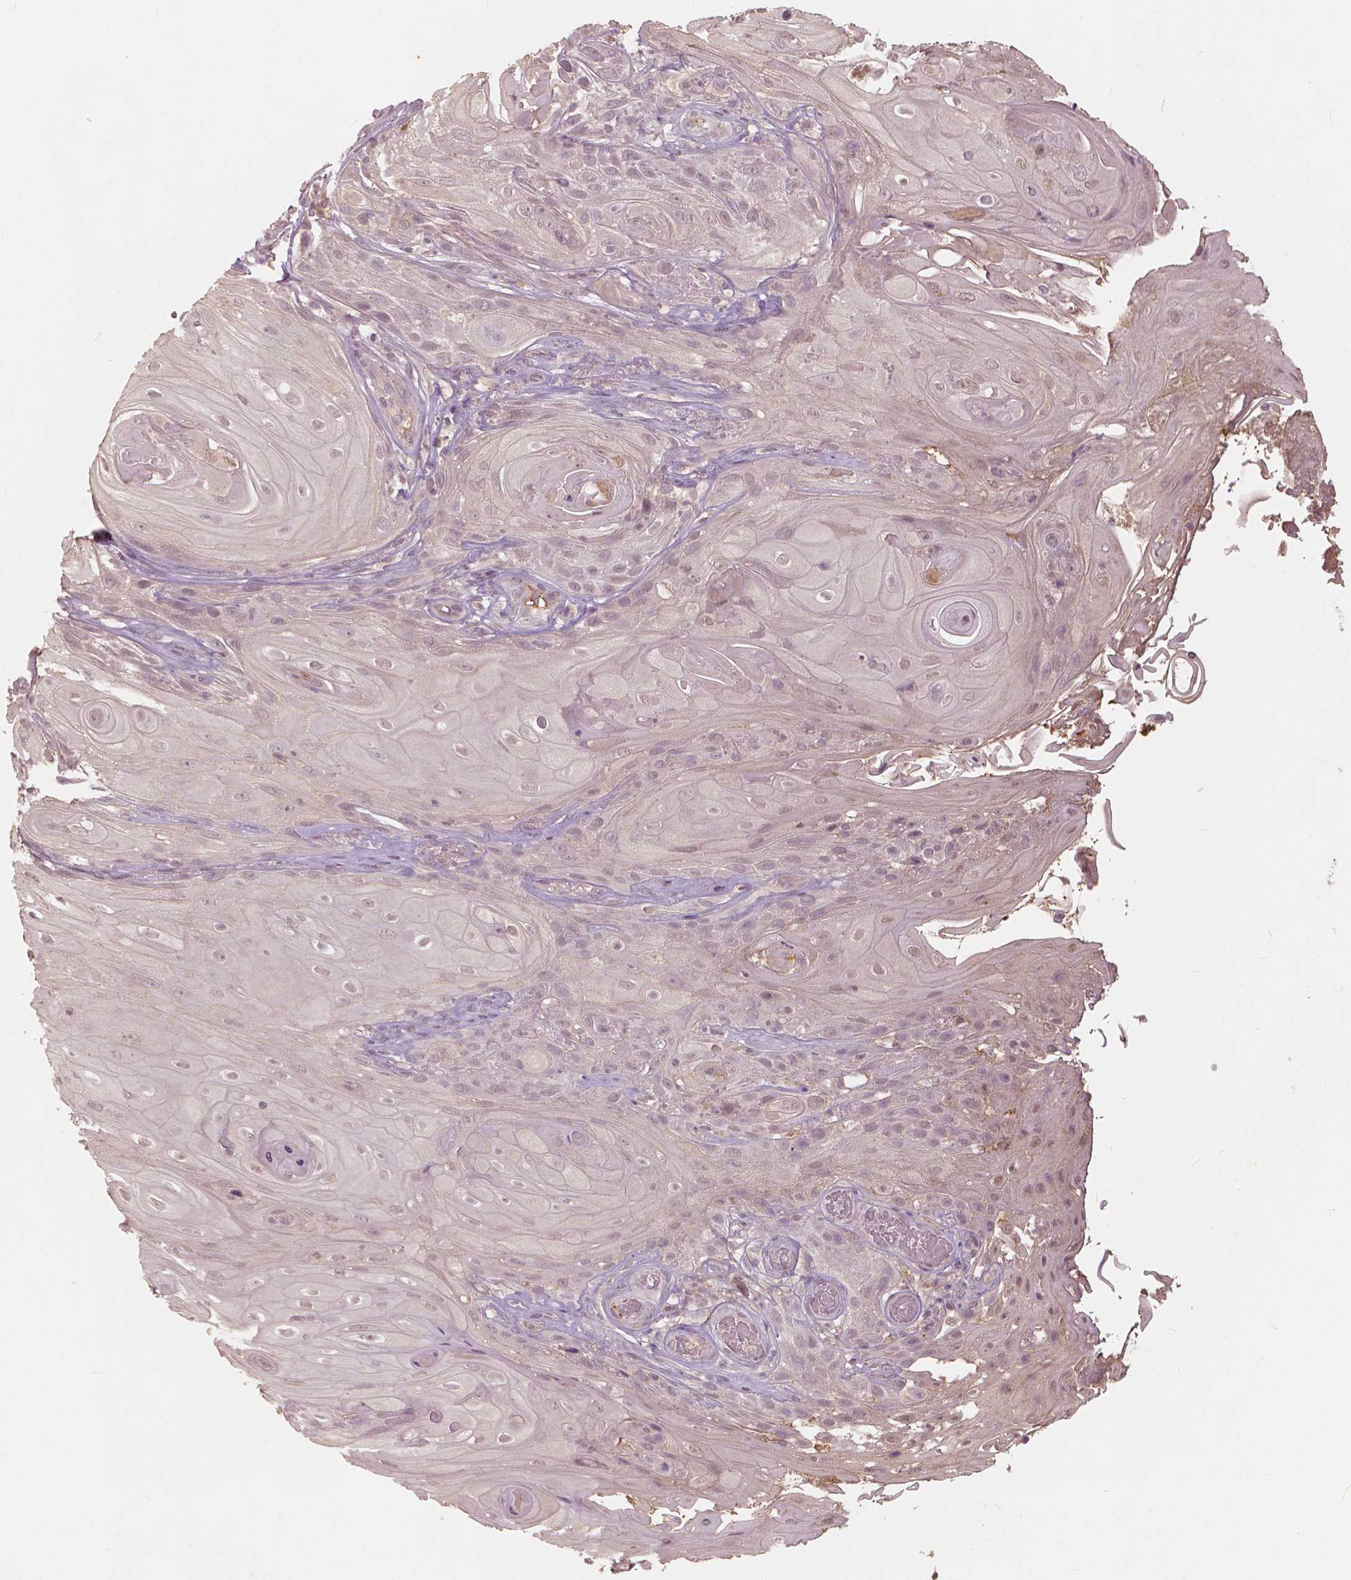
{"staining": {"intensity": "weak", "quantity": "25%-75%", "location": "nuclear"}, "tissue": "skin cancer", "cell_type": "Tumor cells", "image_type": "cancer", "snomed": [{"axis": "morphology", "description": "Squamous cell carcinoma, NOS"}, {"axis": "topography", "description": "Skin"}], "caption": "Immunohistochemical staining of human skin squamous cell carcinoma shows low levels of weak nuclear expression in approximately 25%-75% of tumor cells.", "gene": "ANGPTL4", "patient": {"sex": "male", "age": 62}}